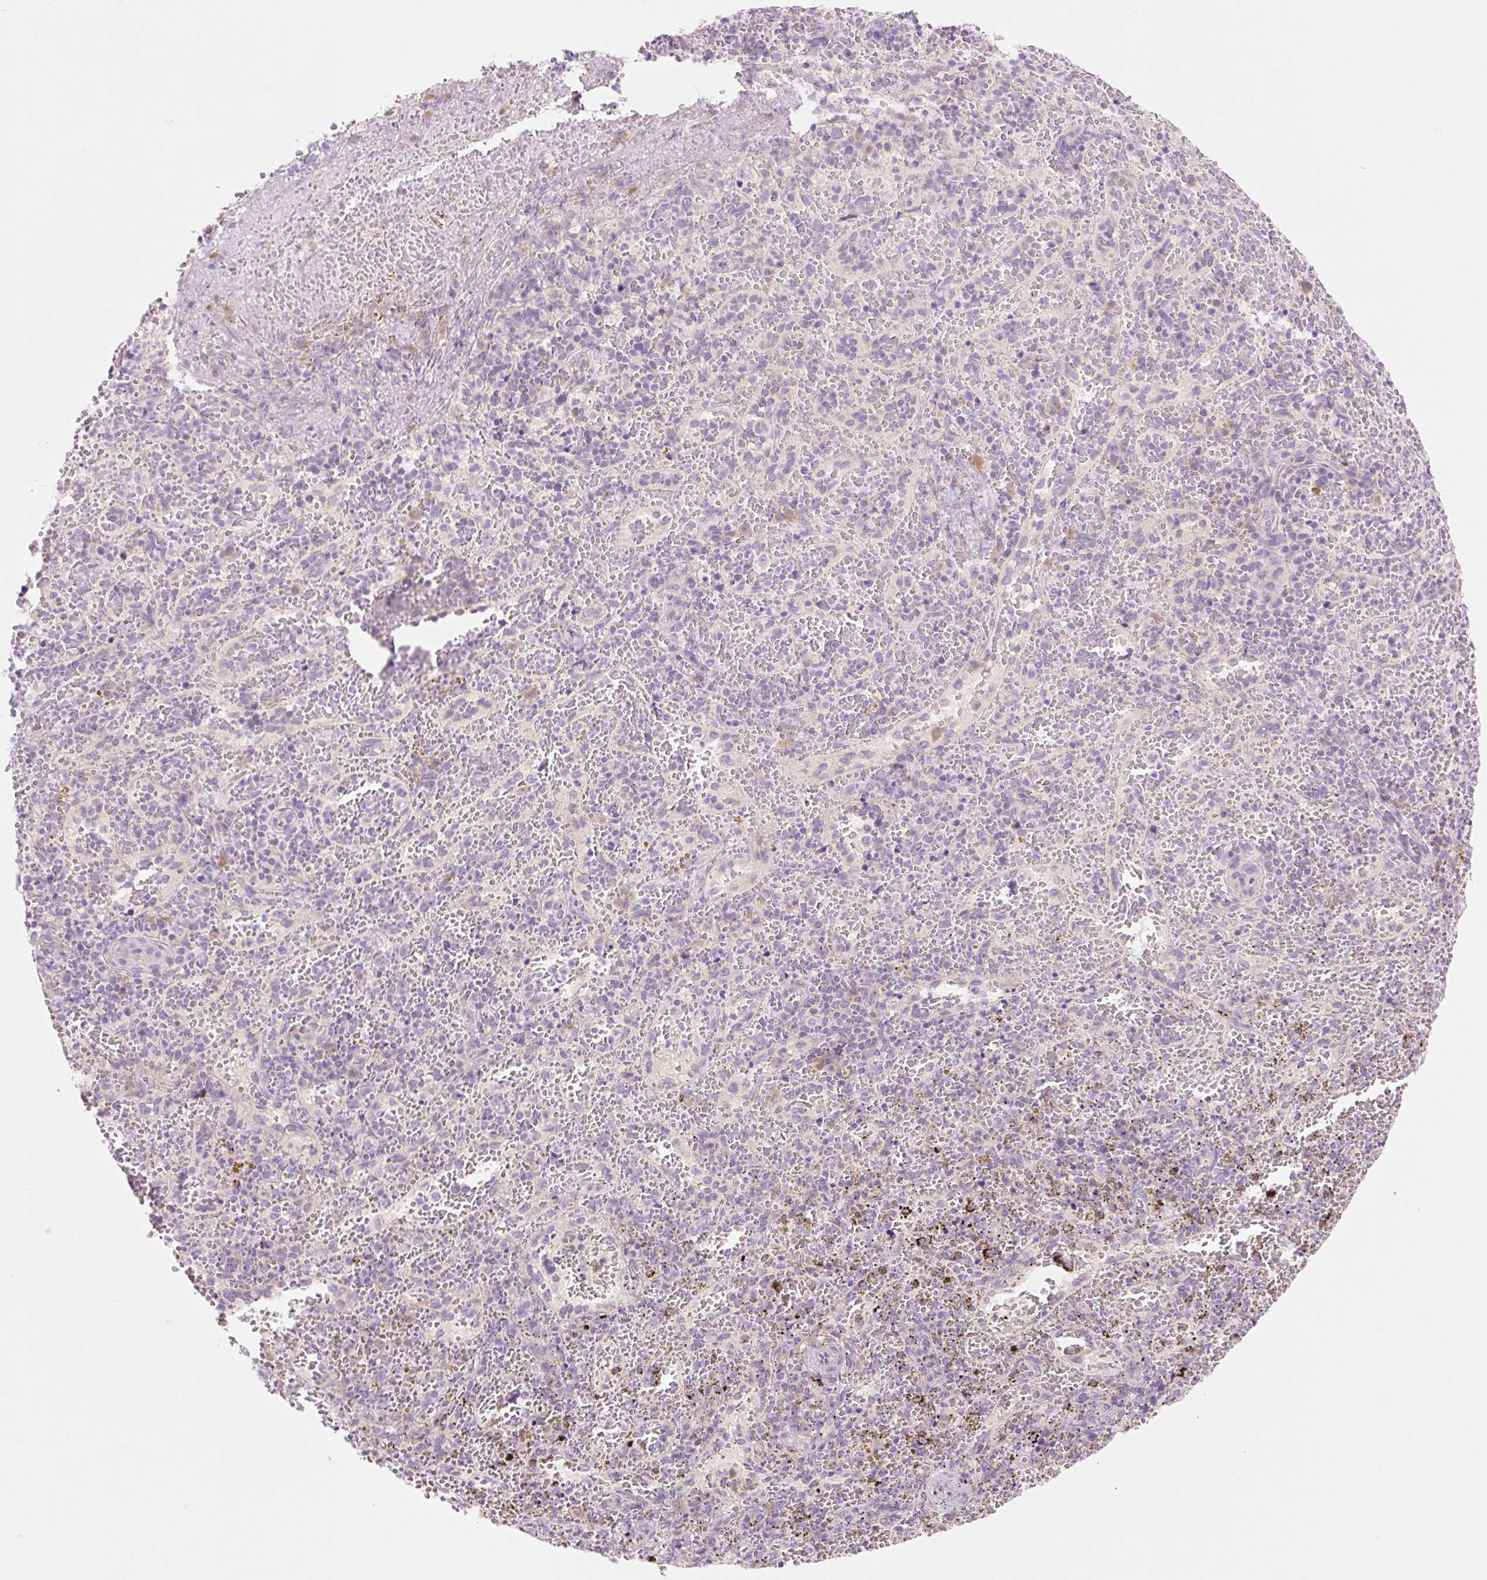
{"staining": {"intensity": "negative", "quantity": "none", "location": "none"}, "tissue": "spleen", "cell_type": "Cells in red pulp", "image_type": "normal", "snomed": [{"axis": "morphology", "description": "Normal tissue, NOS"}, {"axis": "topography", "description": "Spleen"}], "caption": "This is a photomicrograph of immunohistochemistry staining of normal spleen, which shows no expression in cells in red pulp.", "gene": "CELF6", "patient": {"sex": "female", "age": 50}}